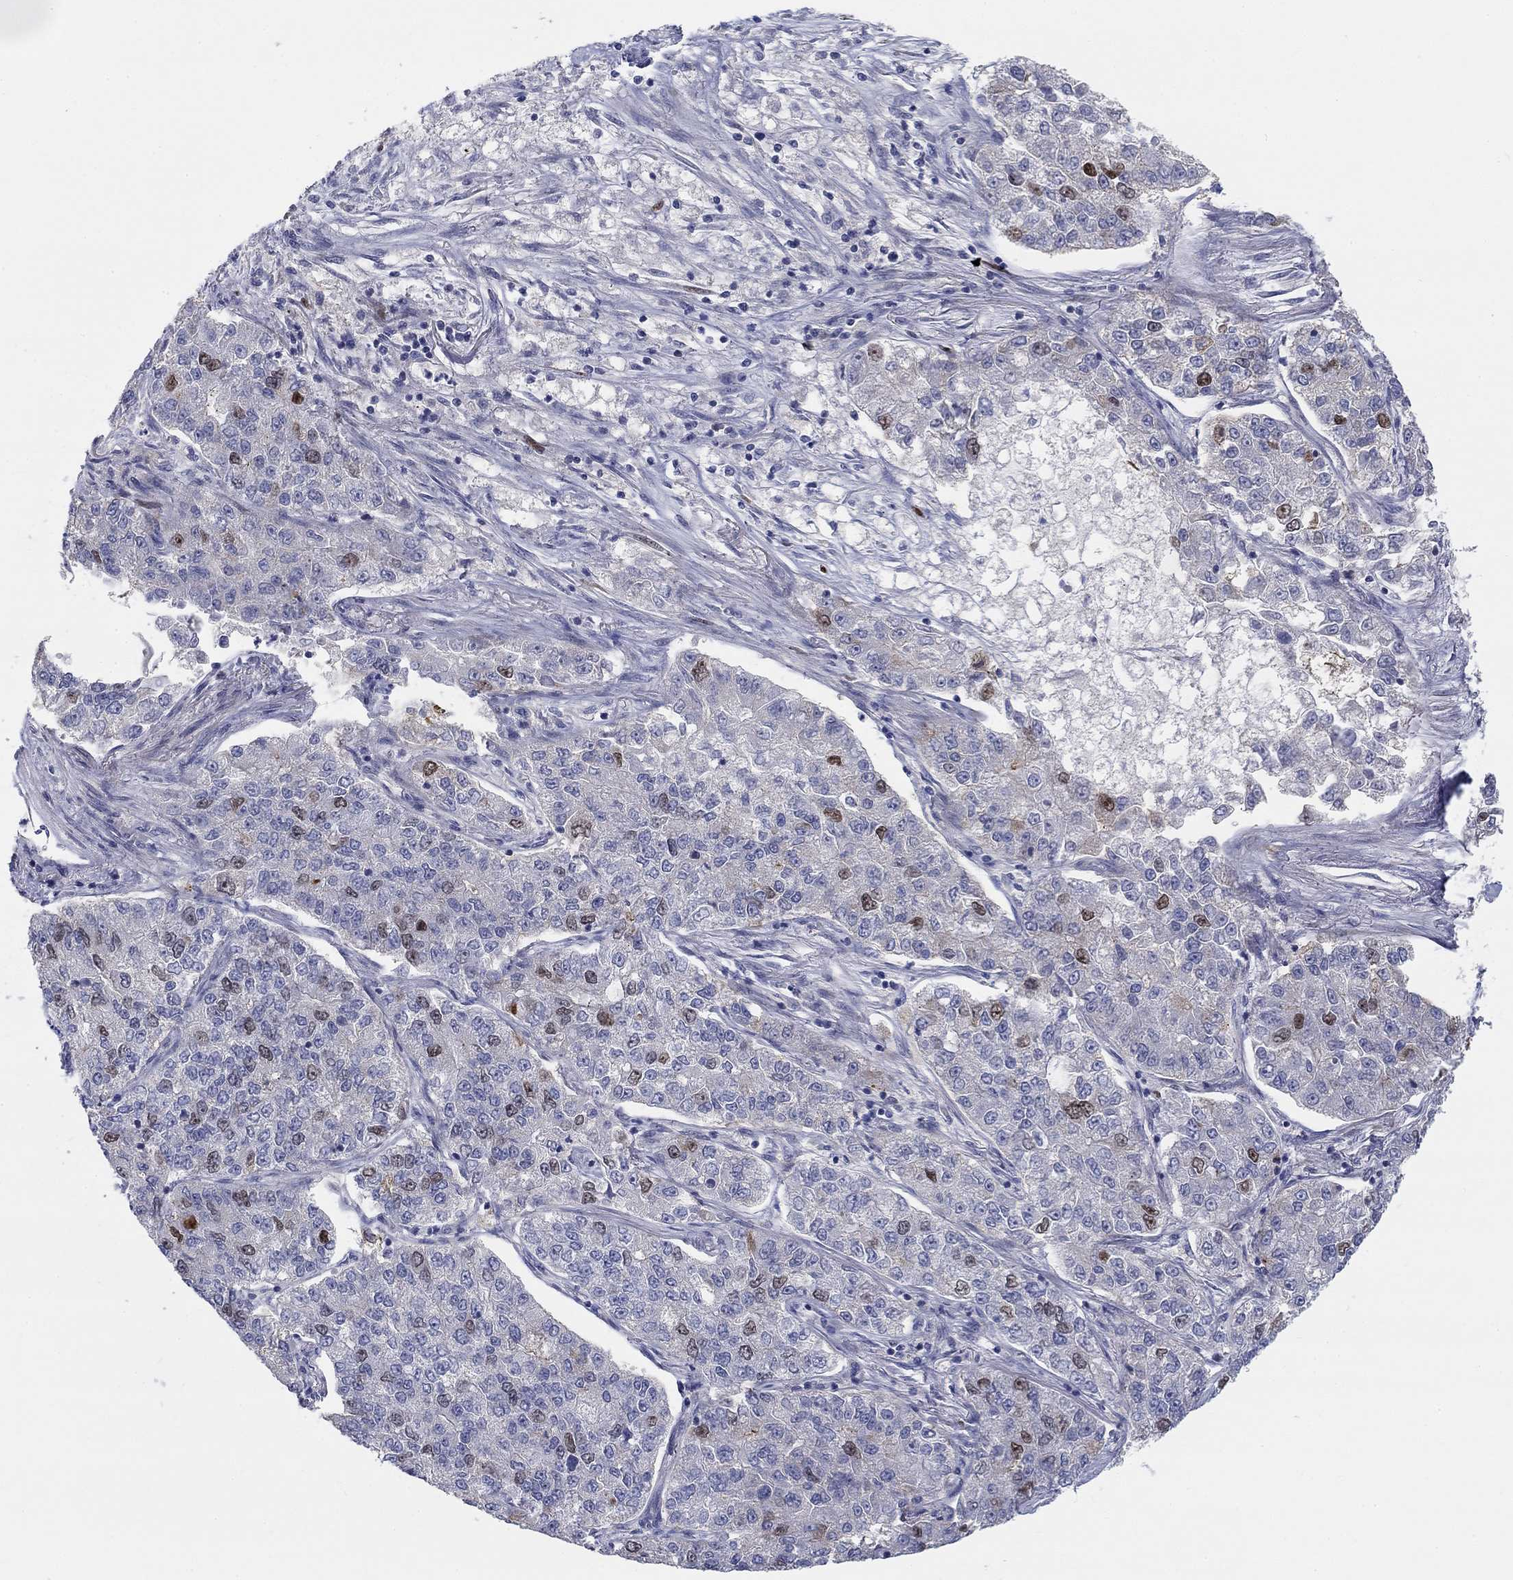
{"staining": {"intensity": "moderate", "quantity": "<25%", "location": "nuclear"}, "tissue": "lung cancer", "cell_type": "Tumor cells", "image_type": "cancer", "snomed": [{"axis": "morphology", "description": "Adenocarcinoma, NOS"}, {"axis": "topography", "description": "Lung"}], "caption": "Protein expression by IHC exhibits moderate nuclear positivity in approximately <25% of tumor cells in lung cancer (adenocarcinoma). The staining is performed using DAB (3,3'-diaminobenzidine) brown chromogen to label protein expression. The nuclei are counter-stained blue using hematoxylin.", "gene": "PRC1", "patient": {"sex": "male", "age": 49}}